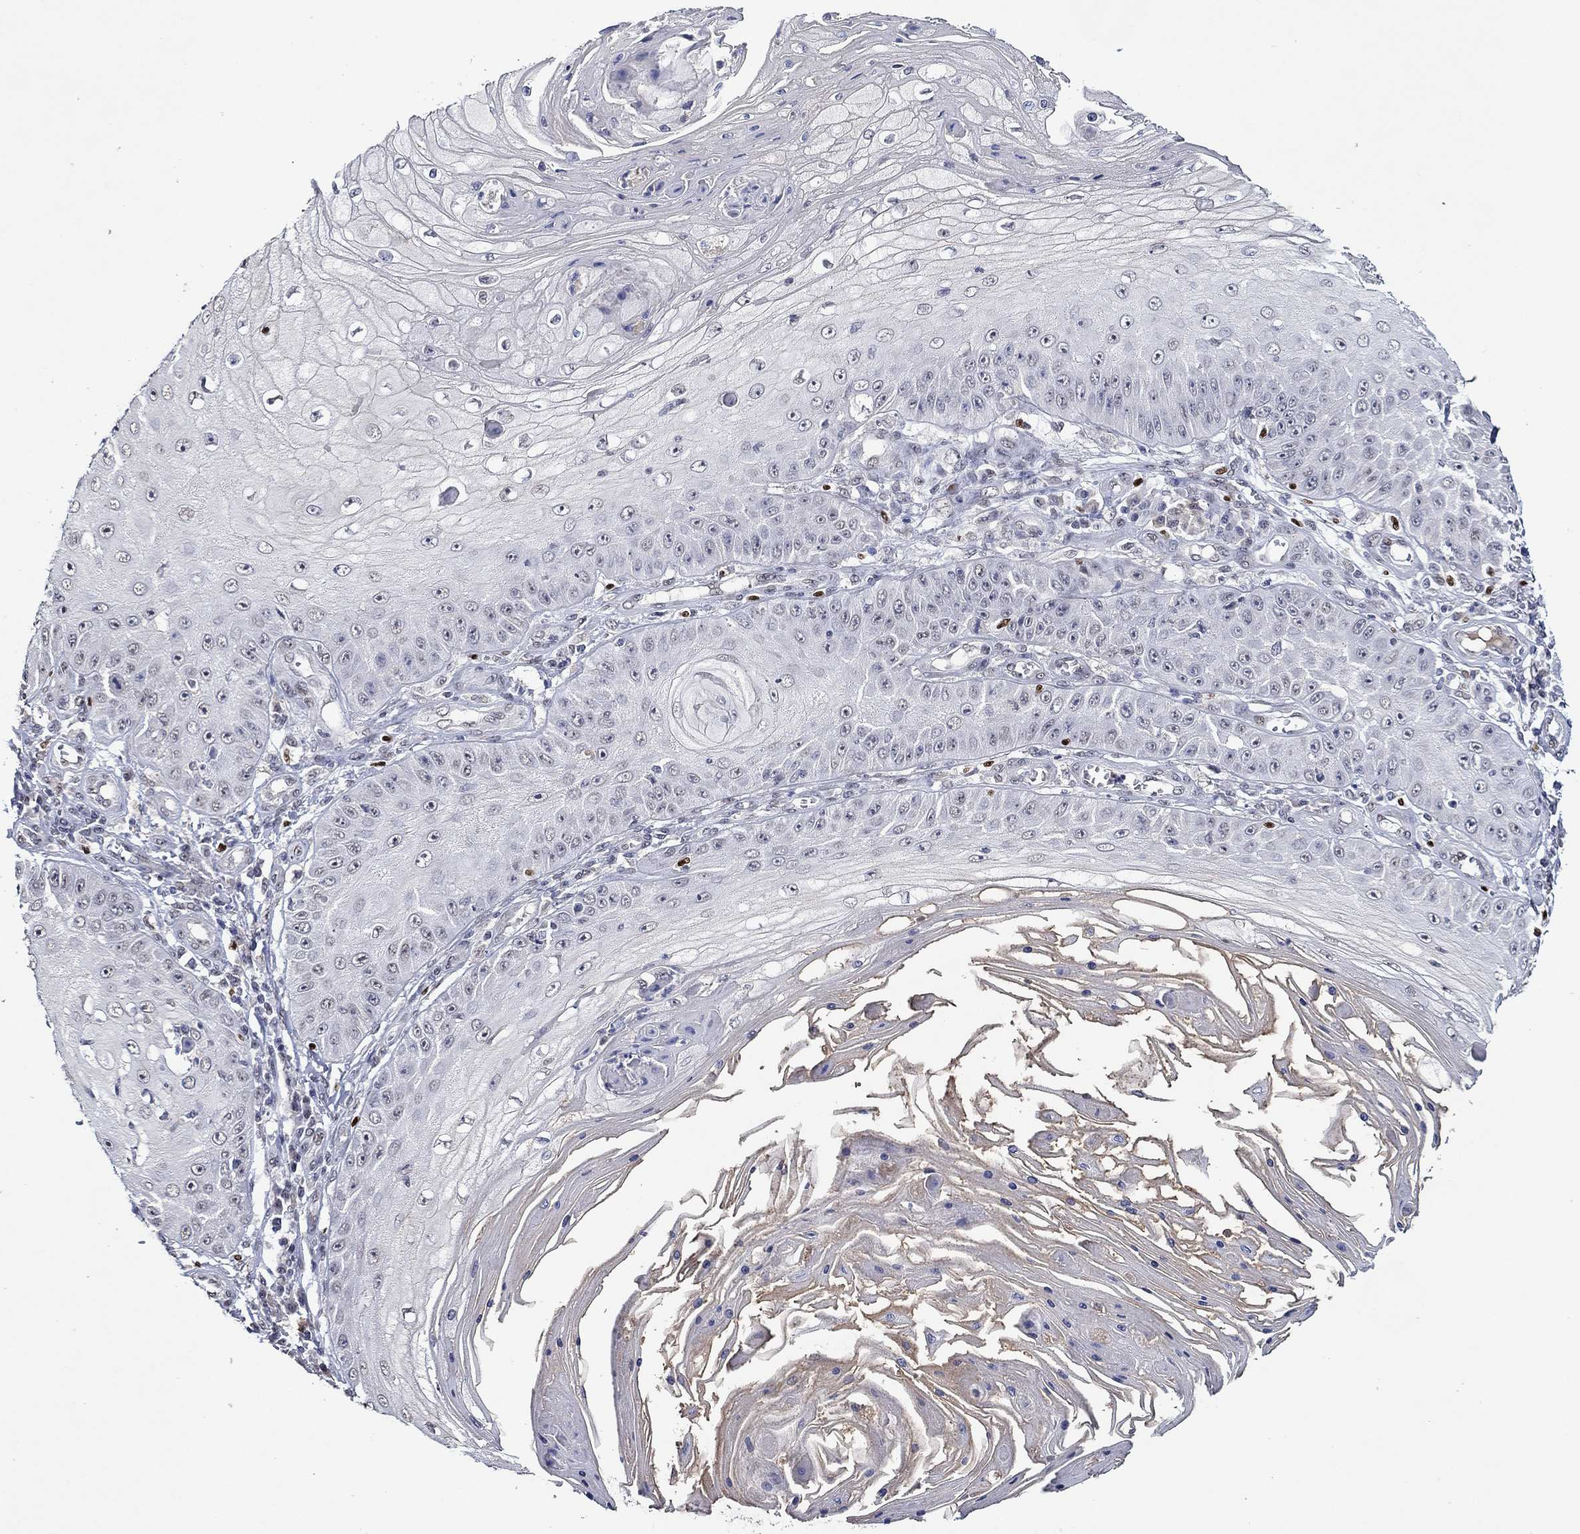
{"staining": {"intensity": "negative", "quantity": "none", "location": "none"}, "tissue": "skin cancer", "cell_type": "Tumor cells", "image_type": "cancer", "snomed": [{"axis": "morphology", "description": "Squamous cell carcinoma, NOS"}, {"axis": "topography", "description": "Skin"}], "caption": "Skin cancer stained for a protein using IHC shows no expression tumor cells.", "gene": "GATA2", "patient": {"sex": "male", "age": 70}}